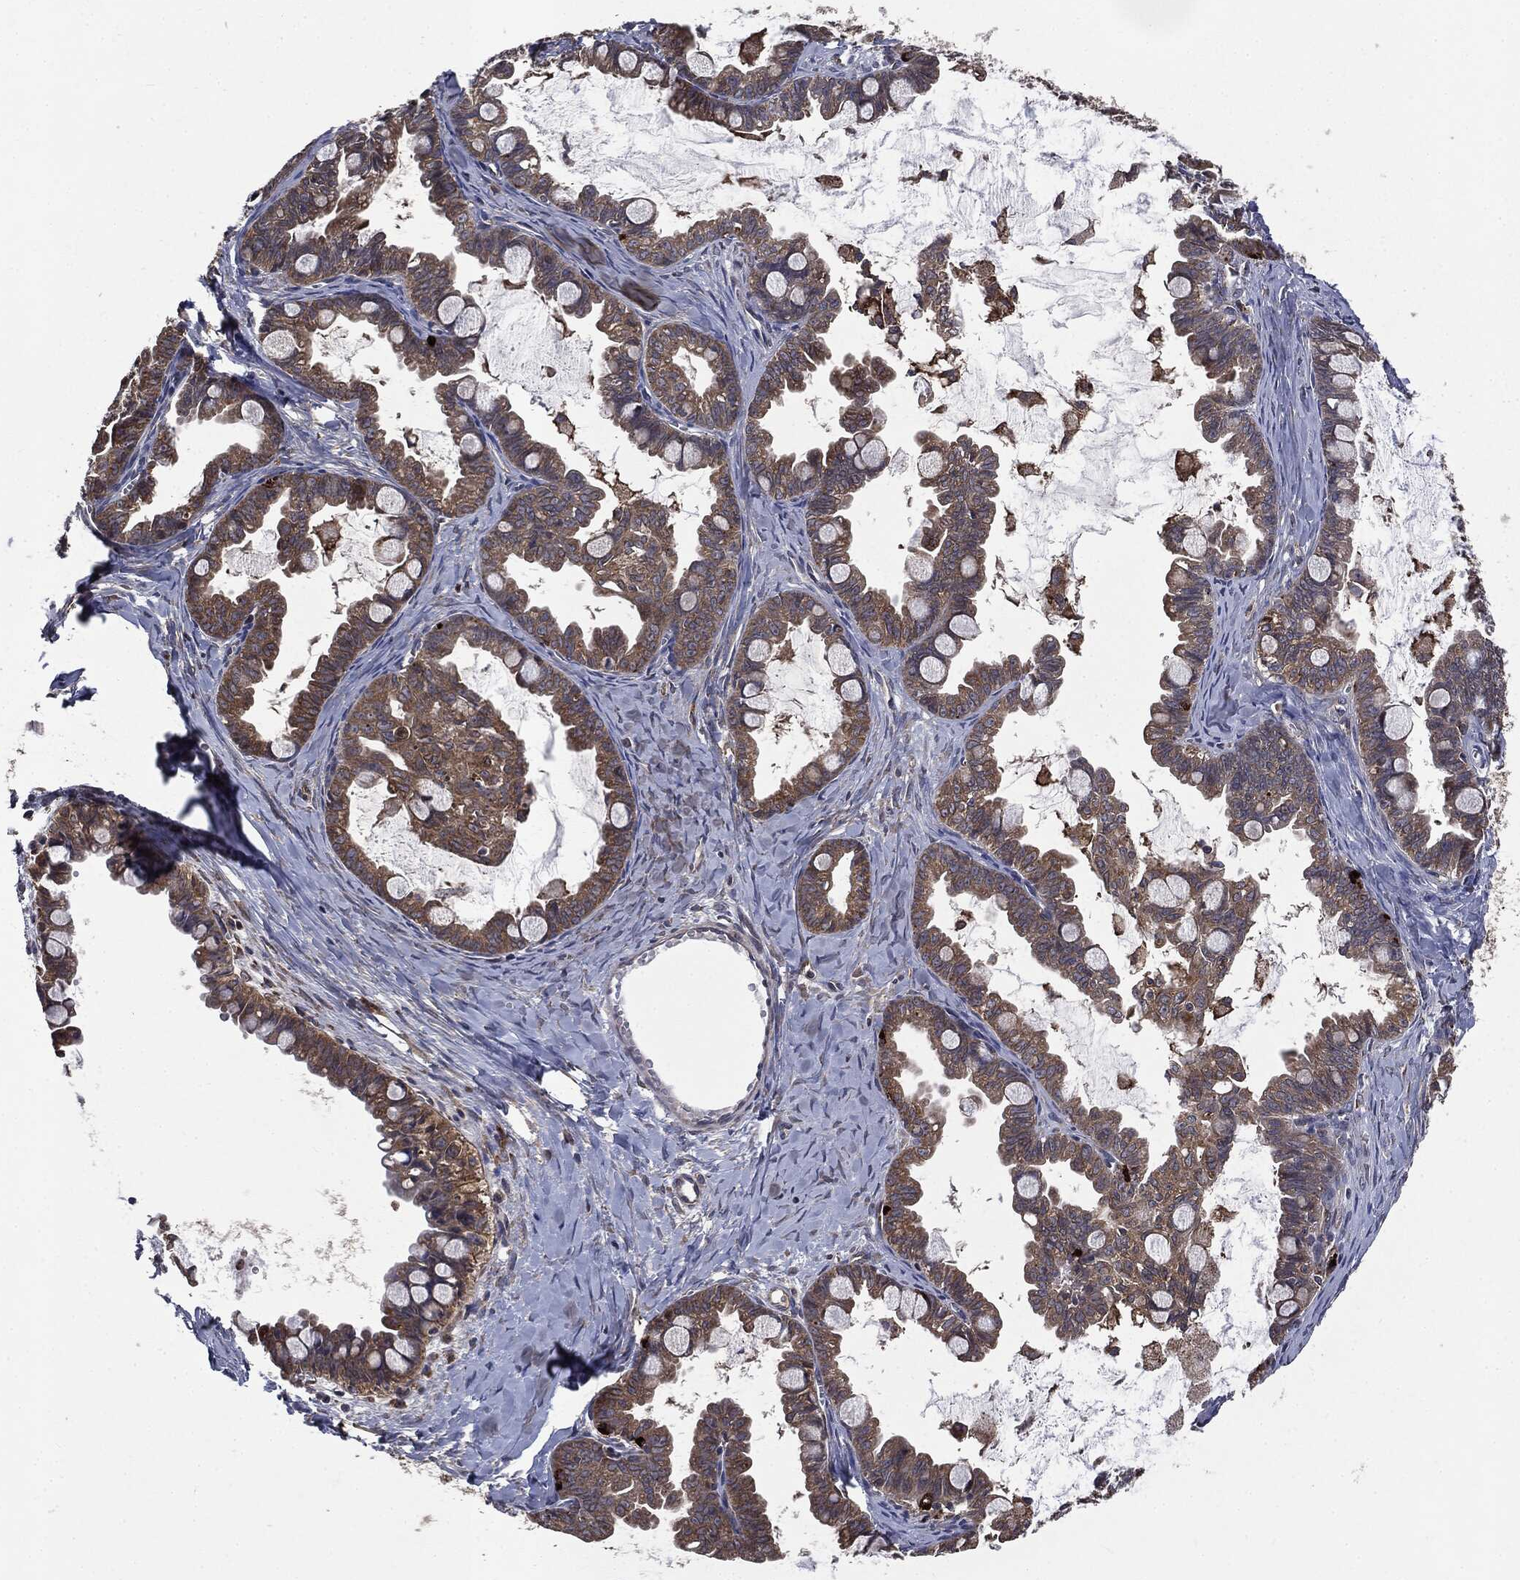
{"staining": {"intensity": "moderate", "quantity": ">75%", "location": "cytoplasmic/membranous"}, "tissue": "ovarian cancer", "cell_type": "Tumor cells", "image_type": "cancer", "snomed": [{"axis": "morphology", "description": "Cystadenocarcinoma, mucinous, NOS"}, {"axis": "topography", "description": "Ovary"}], "caption": "Ovarian cancer stained with a brown dye reveals moderate cytoplasmic/membranous positive expression in about >75% of tumor cells.", "gene": "PLOD3", "patient": {"sex": "female", "age": 63}}